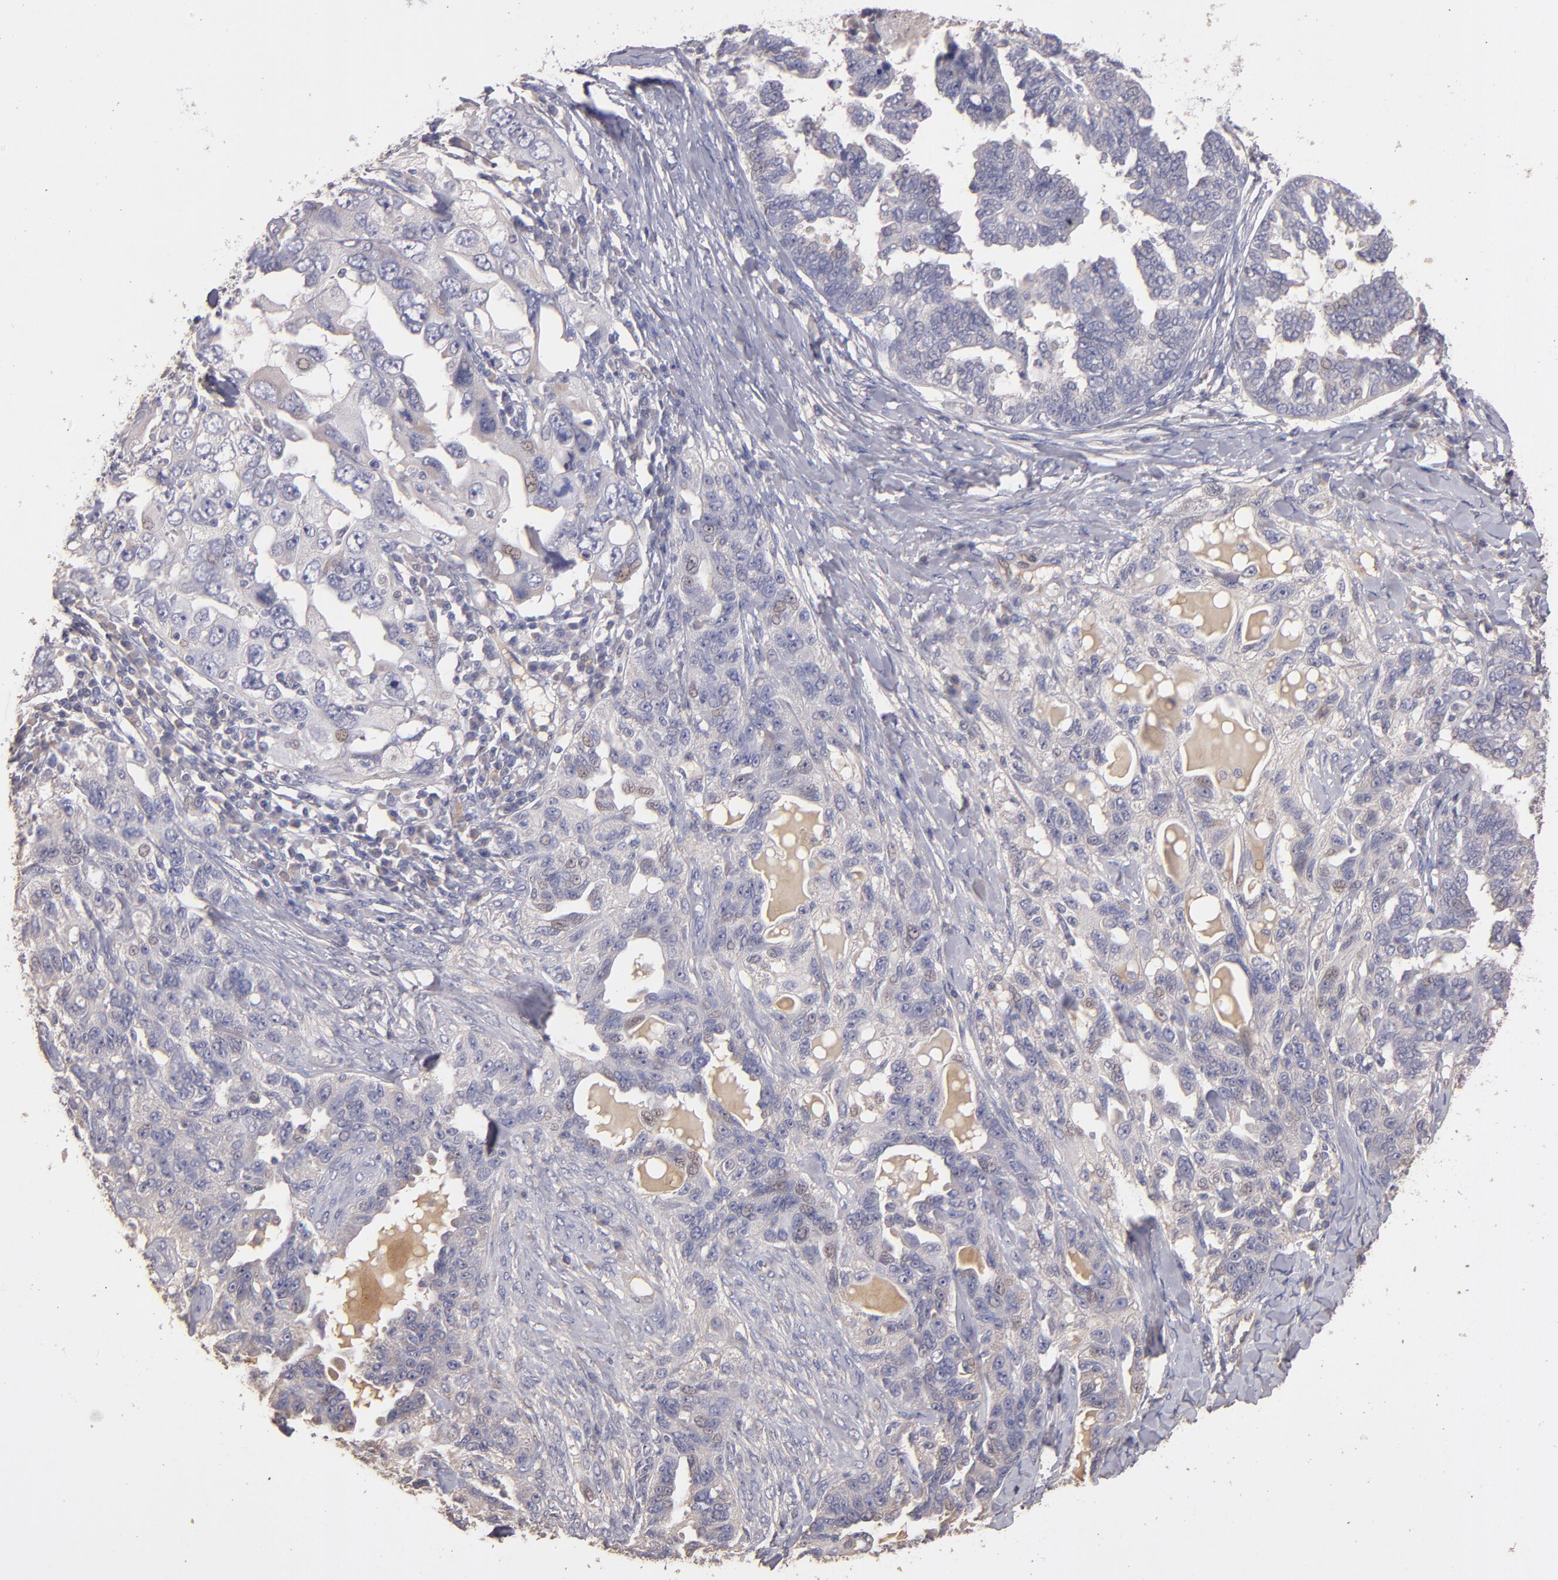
{"staining": {"intensity": "weak", "quantity": "<25%", "location": "cytoplasmic/membranous"}, "tissue": "ovarian cancer", "cell_type": "Tumor cells", "image_type": "cancer", "snomed": [{"axis": "morphology", "description": "Cystadenocarcinoma, serous, NOS"}, {"axis": "topography", "description": "Ovary"}], "caption": "IHC of human ovarian serous cystadenocarcinoma shows no expression in tumor cells.", "gene": "GNAZ", "patient": {"sex": "female", "age": 82}}